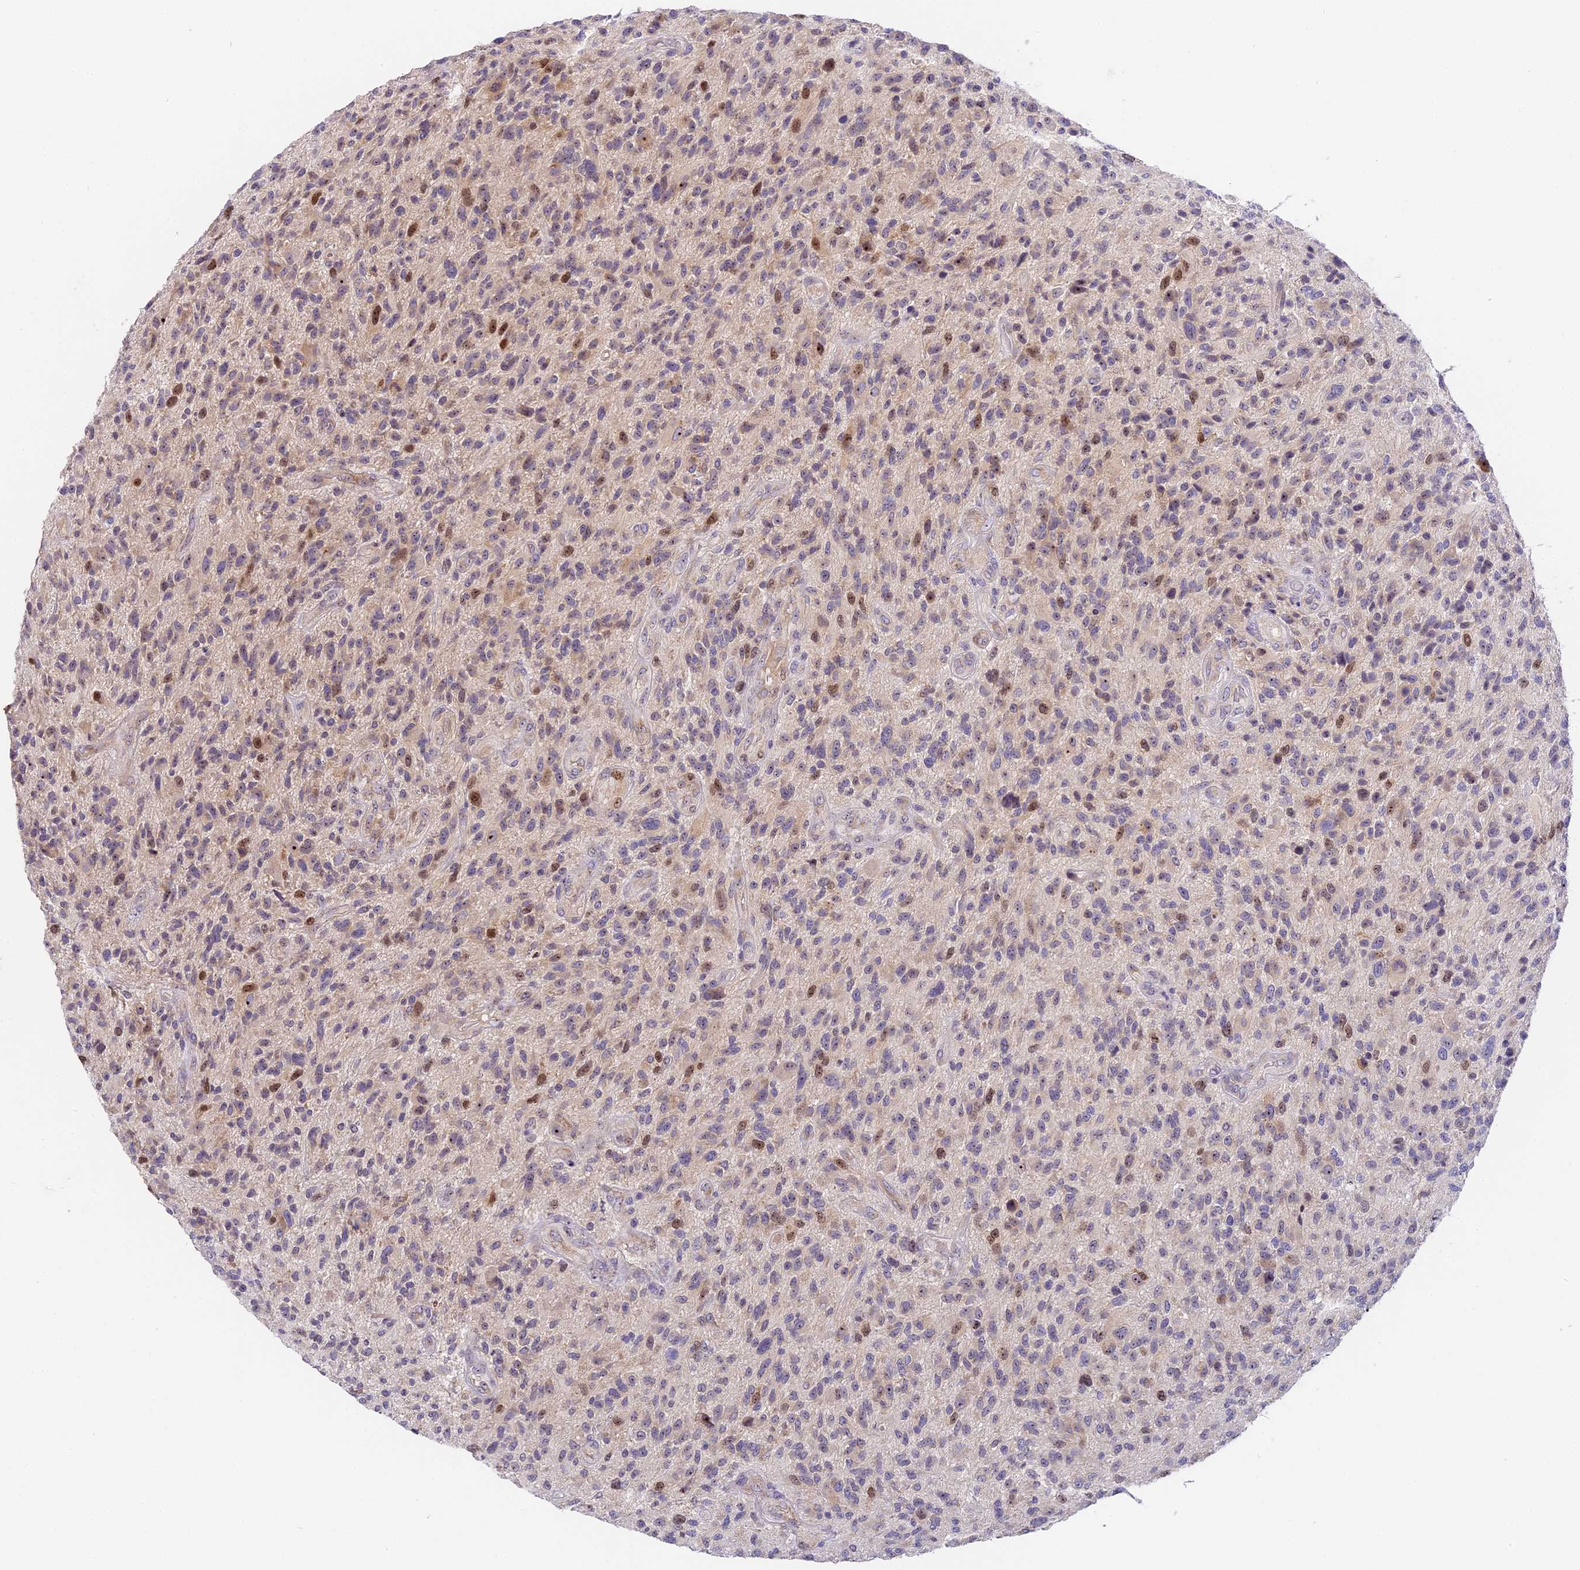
{"staining": {"intensity": "moderate", "quantity": "<25%", "location": "nuclear"}, "tissue": "glioma", "cell_type": "Tumor cells", "image_type": "cancer", "snomed": [{"axis": "morphology", "description": "Glioma, malignant, High grade"}, {"axis": "topography", "description": "Brain"}], "caption": "High-magnification brightfield microscopy of glioma stained with DAB (3,3'-diaminobenzidine) (brown) and counterstained with hematoxylin (blue). tumor cells exhibit moderate nuclear expression is appreciated in approximately<25% of cells.", "gene": "RAD51", "patient": {"sex": "male", "age": 47}}